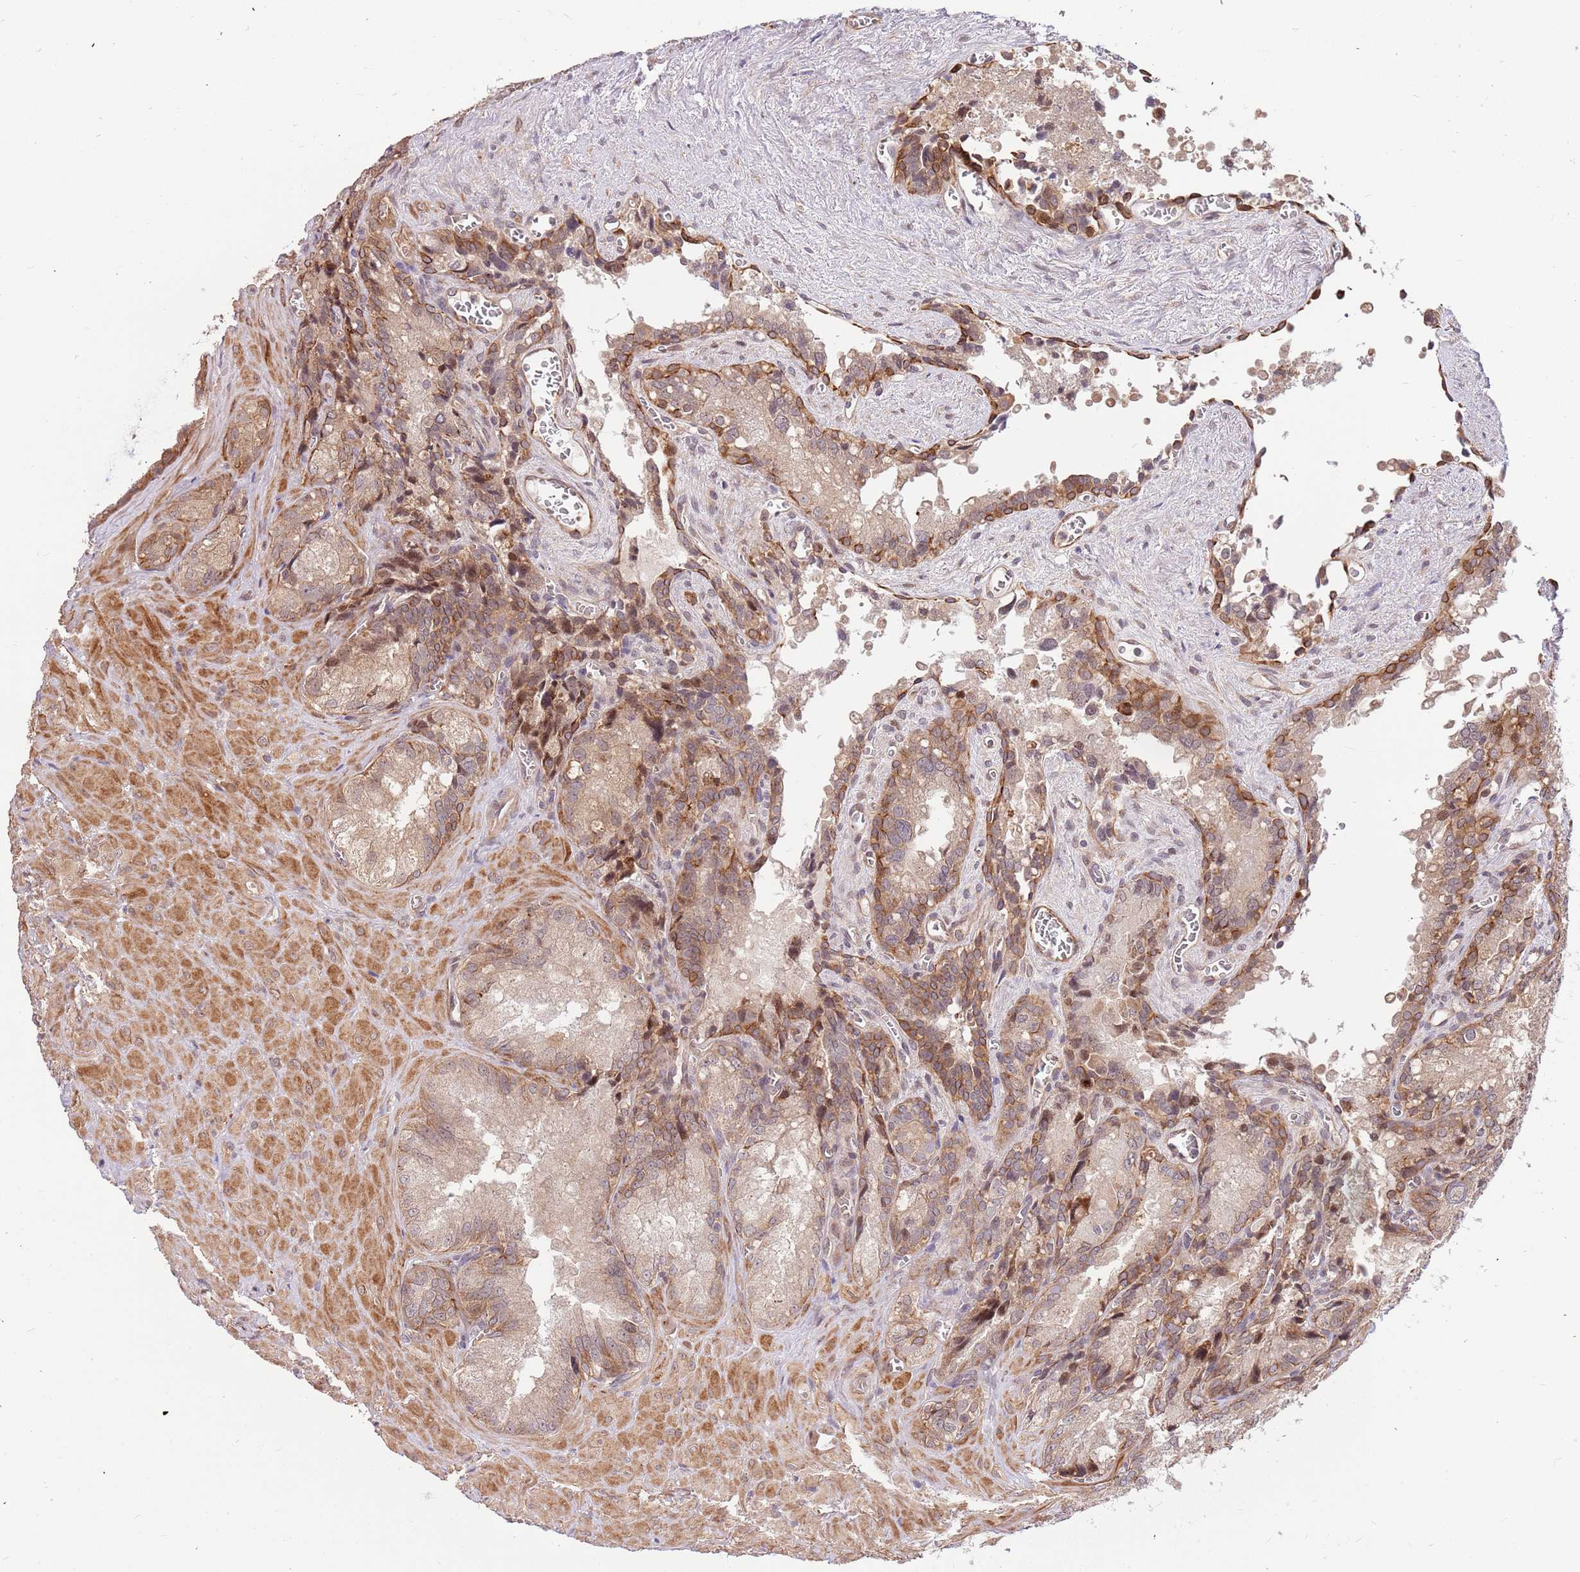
{"staining": {"intensity": "moderate", "quantity": "25%-75%", "location": "cytoplasmic/membranous"}, "tissue": "seminal vesicle", "cell_type": "Glandular cells", "image_type": "normal", "snomed": [{"axis": "morphology", "description": "Normal tissue, NOS"}, {"axis": "topography", "description": "Seminal veicle"}], "caption": "Immunohistochemical staining of benign human seminal vesicle reveals medium levels of moderate cytoplasmic/membranous staining in approximately 25%-75% of glandular cells.", "gene": "HAUS3", "patient": {"sex": "male", "age": 62}}